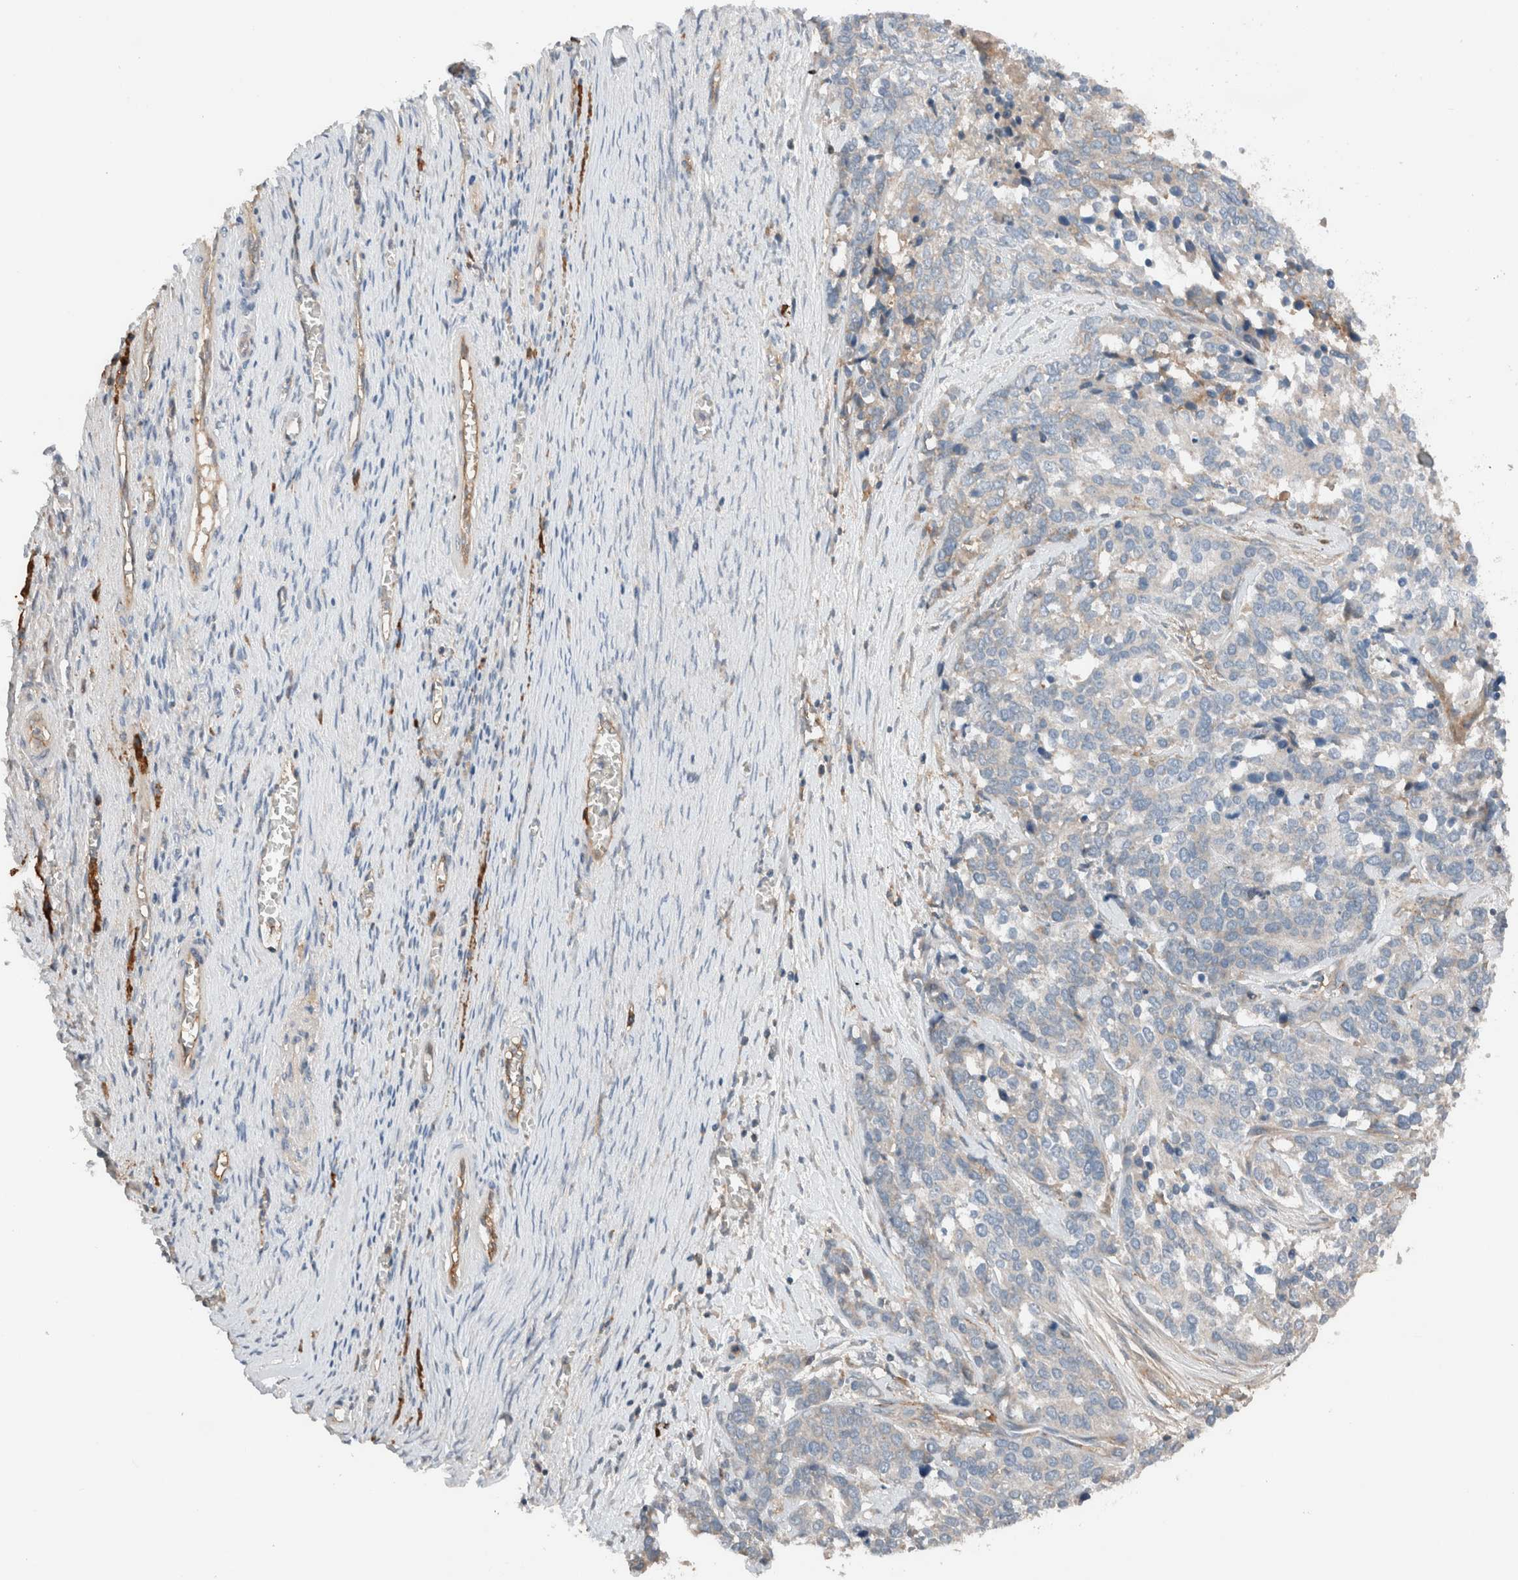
{"staining": {"intensity": "negative", "quantity": "none", "location": "none"}, "tissue": "ovarian cancer", "cell_type": "Tumor cells", "image_type": "cancer", "snomed": [{"axis": "morphology", "description": "Cystadenocarcinoma, serous, NOS"}, {"axis": "topography", "description": "Ovary"}], "caption": "Immunohistochemistry photomicrograph of neoplastic tissue: human ovarian cancer stained with DAB (3,3'-diaminobenzidine) exhibits no significant protein expression in tumor cells. (DAB (3,3'-diaminobenzidine) immunohistochemistry (IHC) with hematoxylin counter stain).", "gene": "UGCG", "patient": {"sex": "female", "age": 44}}